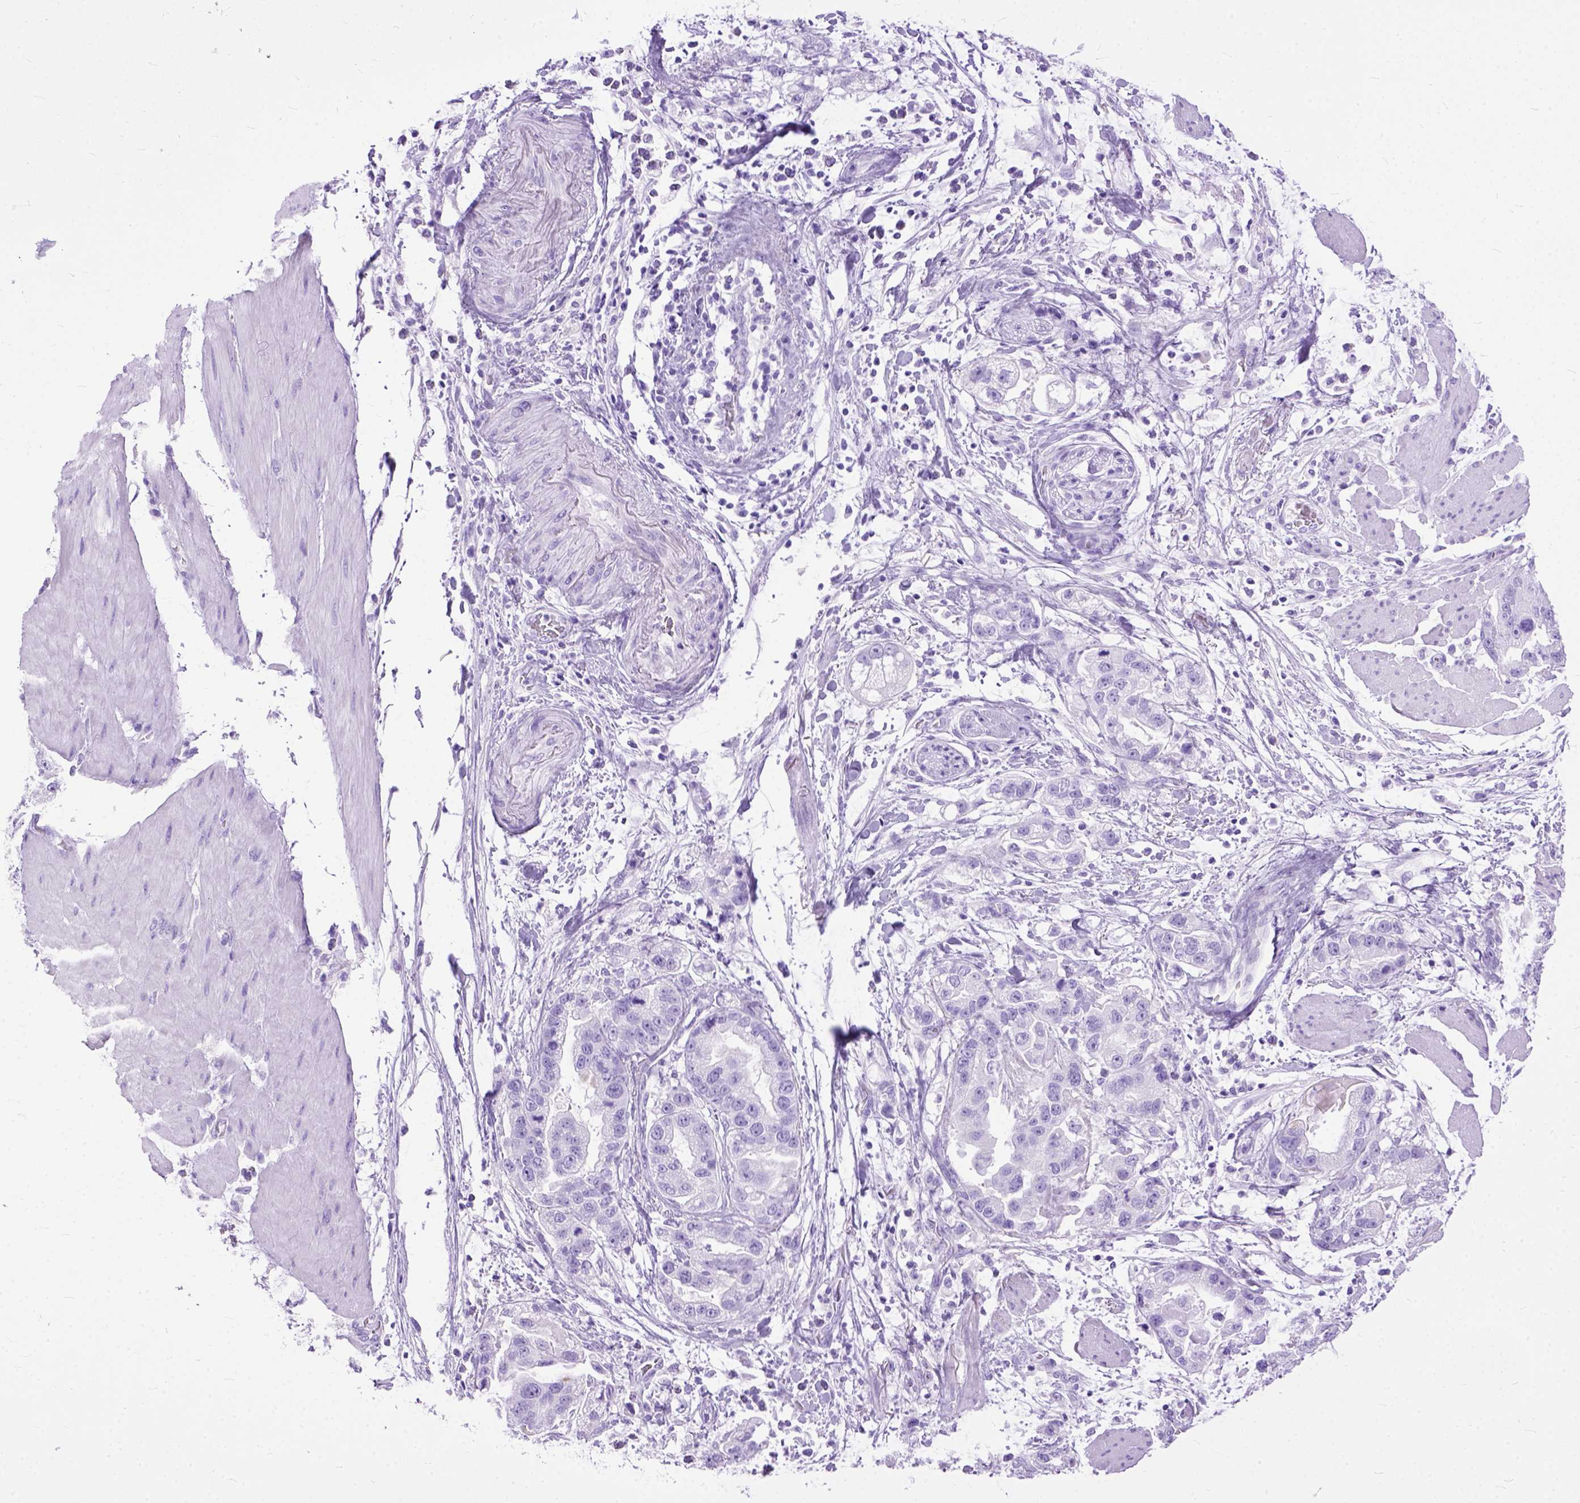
{"staining": {"intensity": "negative", "quantity": "none", "location": "none"}, "tissue": "stomach cancer", "cell_type": "Tumor cells", "image_type": "cancer", "snomed": [{"axis": "morphology", "description": "Adenocarcinoma, NOS"}, {"axis": "topography", "description": "Stomach"}], "caption": "The immunohistochemistry image has no significant positivity in tumor cells of adenocarcinoma (stomach) tissue.", "gene": "GNGT1", "patient": {"sex": "male", "age": 59}}